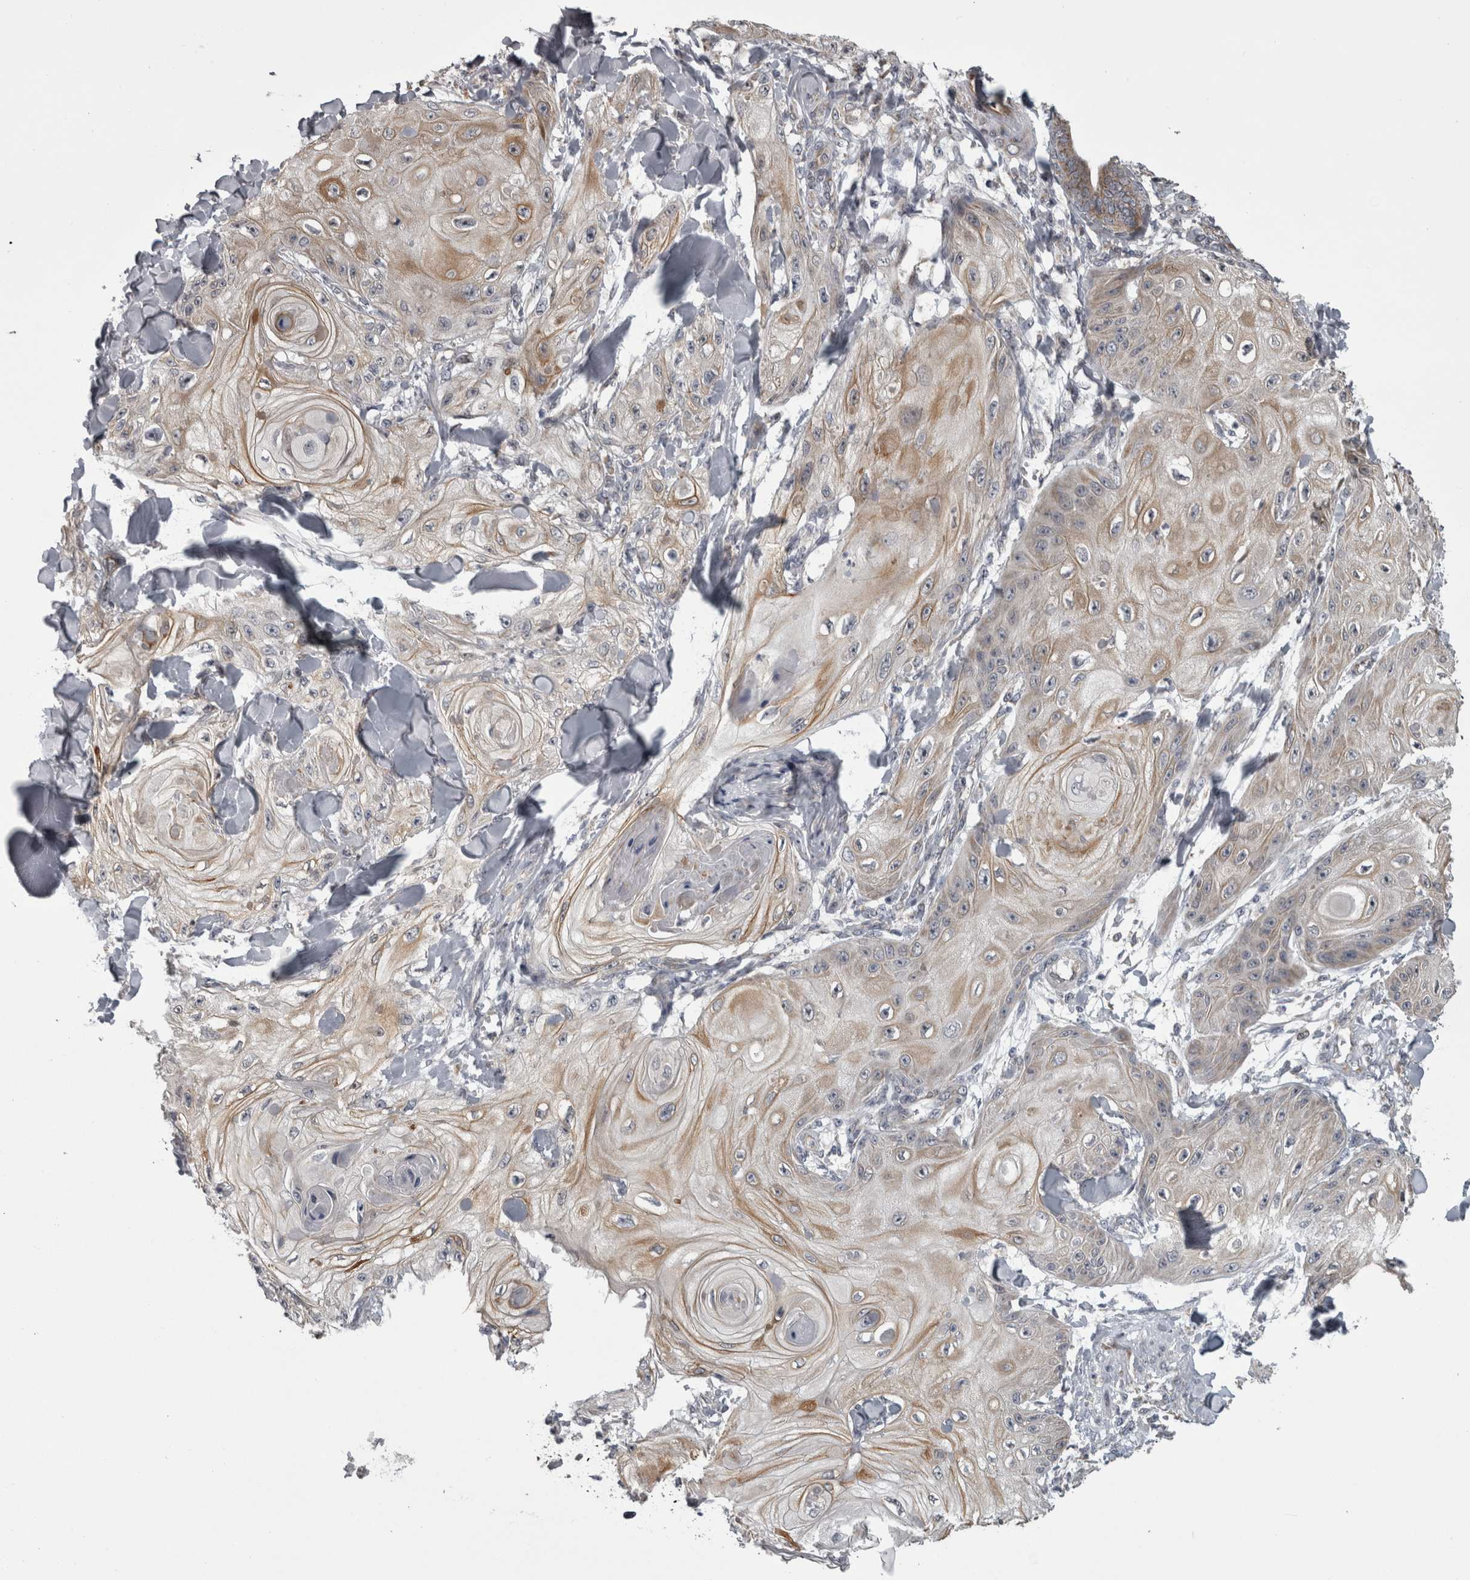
{"staining": {"intensity": "weak", "quantity": "25%-75%", "location": "cytoplasmic/membranous"}, "tissue": "skin cancer", "cell_type": "Tumor cells", "image_type": "cancer", "snomed": [{"axis": "morphology", "description": "Squamous cell carcinoma, NOS"}, {"axis": "topography", "description": "Skin"}], "caption": "Skin cancer tissue demonstrates weak cytoplasmic/membranous expression in approximately 25%-75% of tumor cells, visualized by immunohistochemistry.", "gene": "DBT", "patient": {"sex": "male", "age": 74}}